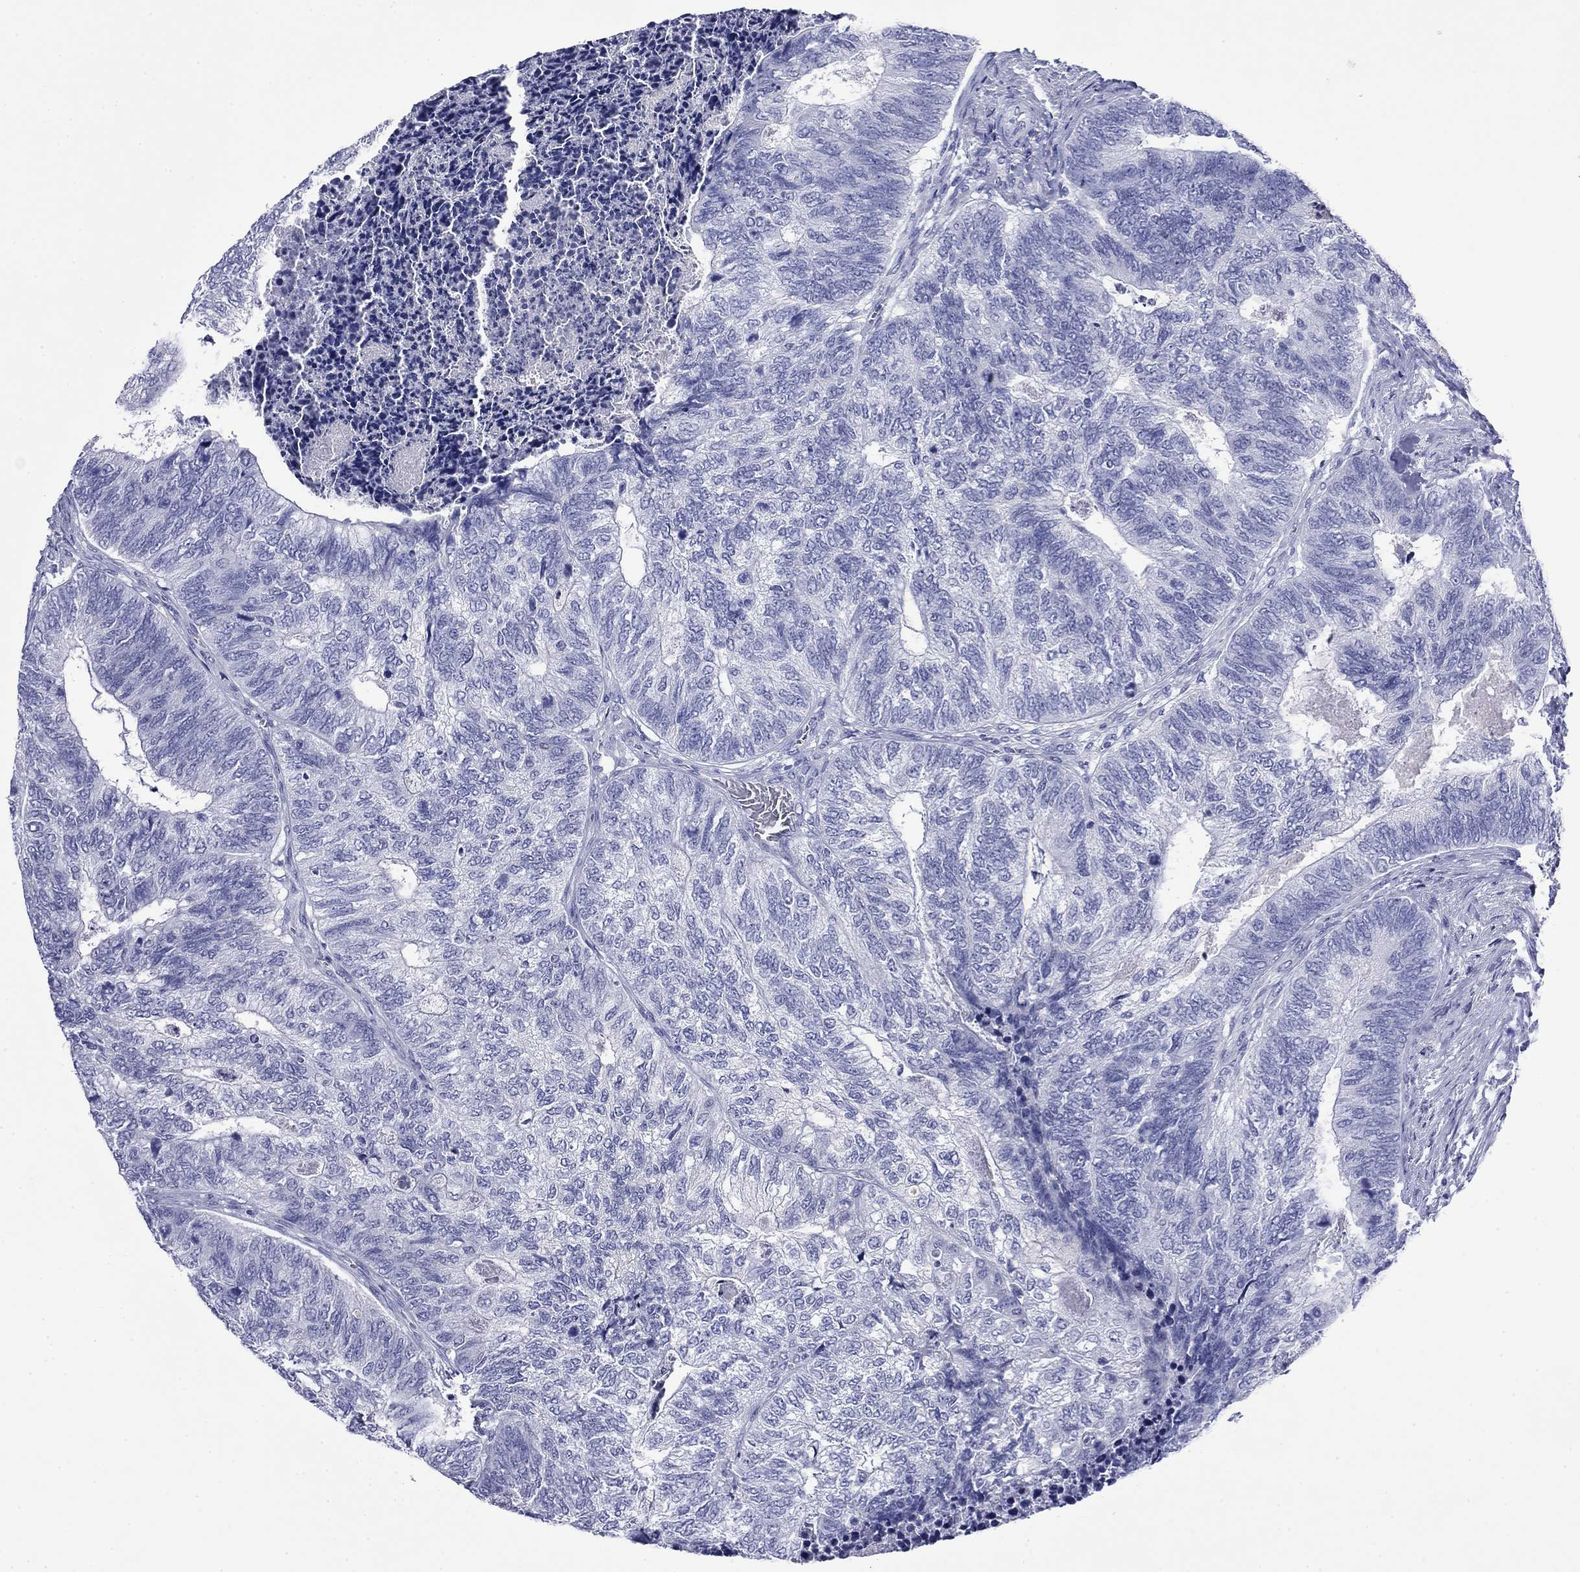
{"staining": {"intensity": "negative", "quantity": "none", "location": "none"}, "tissue": "colorectal cancer", "cell_type": "Tumor cells", "image_type": "cancer", "snomed": [{"axis": "morphology", "description": "Adenocarcinoma, NOS"}, {"axis": "topography", "description": "Colon"}], "caption": "Immunohistochemistry (IHC) photomicrograph of neoplastic tissue: human adenocarcinoma (colorectal) stained with DAB (3,3'-diaminobenzidine) exhibits no significant protein staining in tumor cells.", "gene": "GIP", "patient": {"sex": "female", "age": 67}}